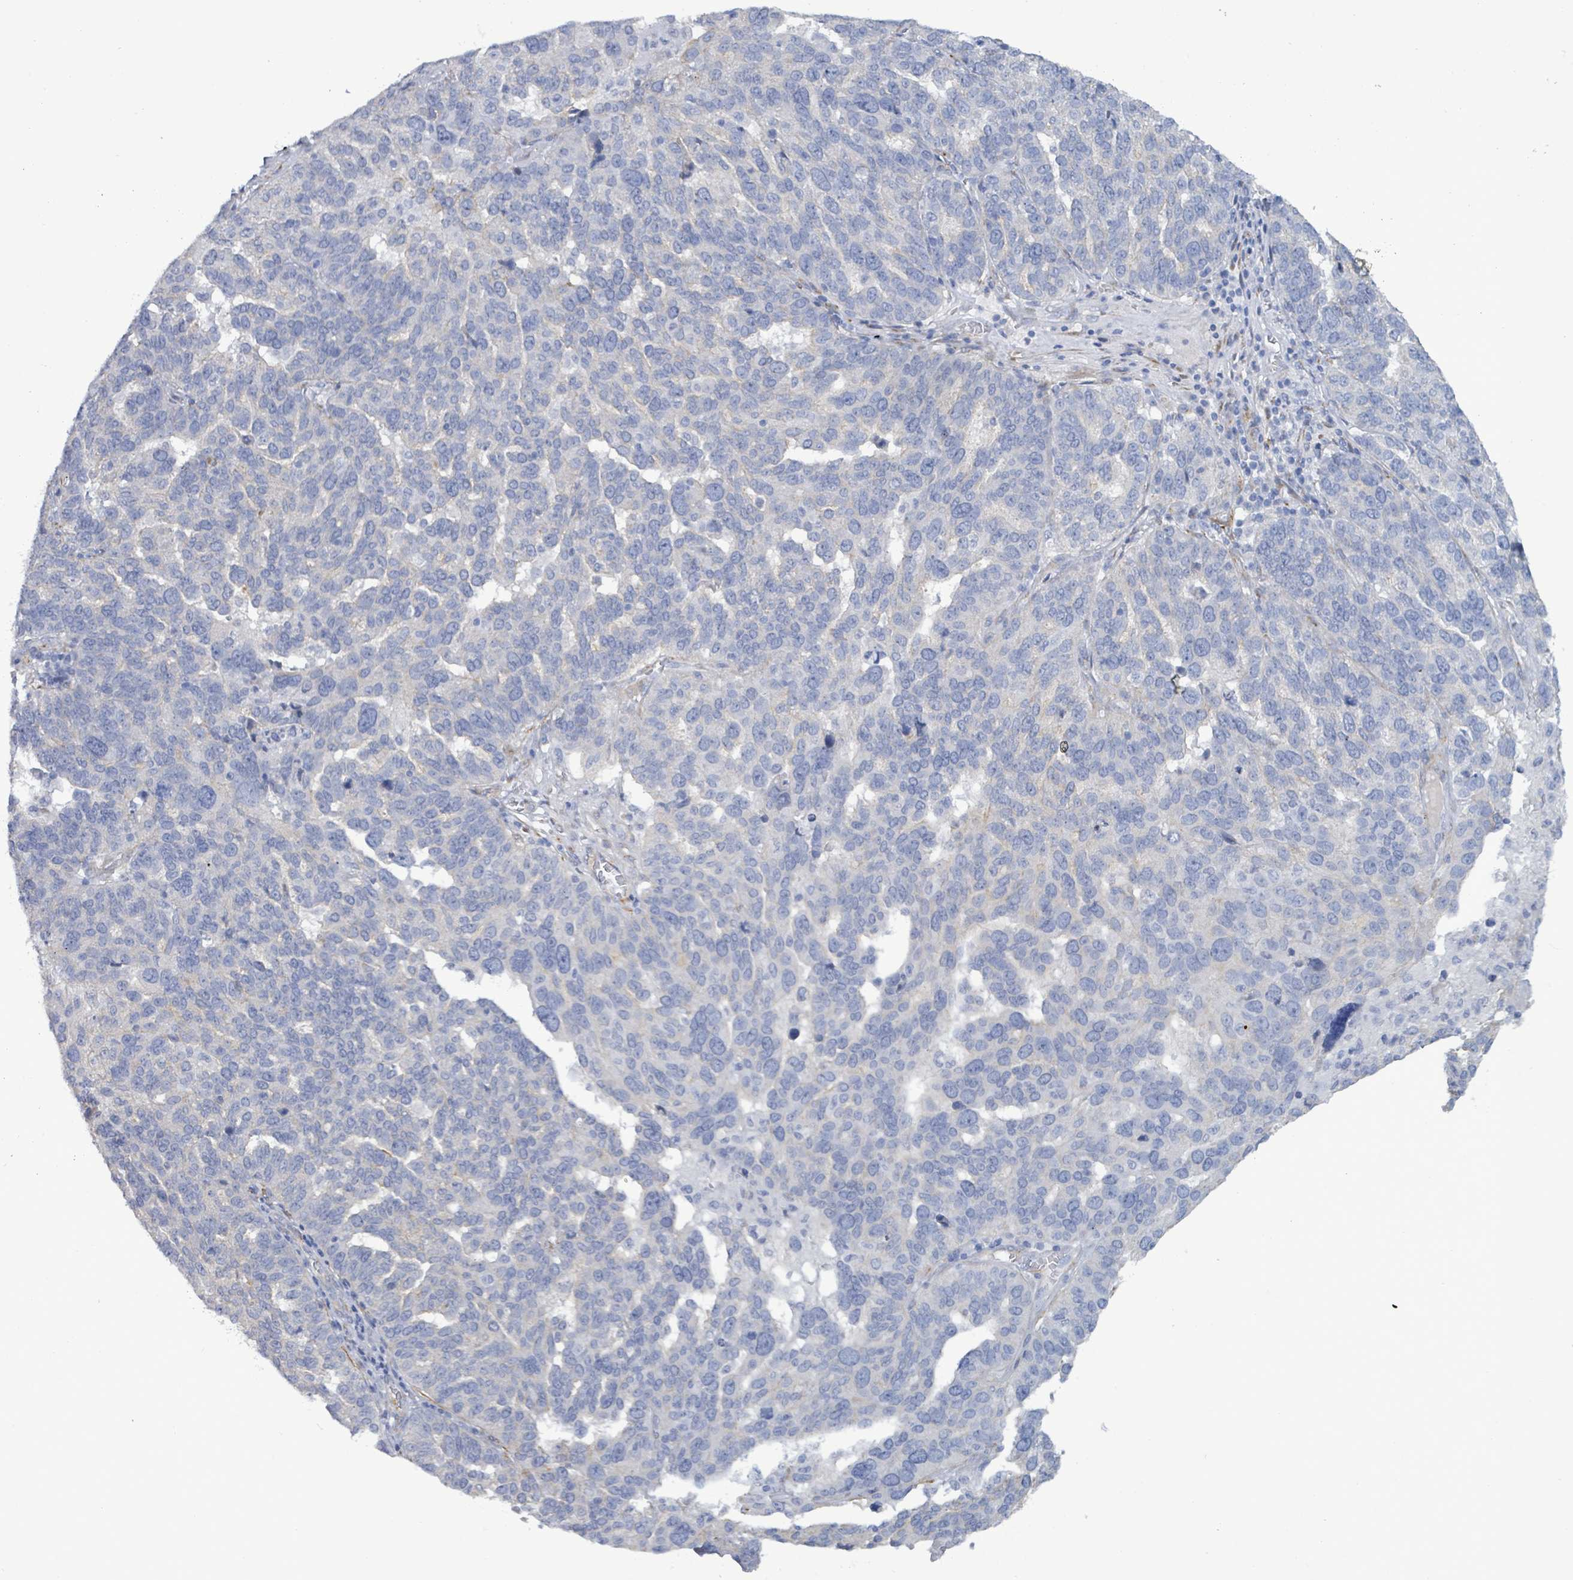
{"staining": {"intensity": "negative", "quantity": "none", "location": "none"}, "tissue": "ovarian cancer", "cell_type": "Tumor cells", "image_type": "cancer", "snomed": [{"axis": "morphology", "description": "Cystadenocarcinoma, serous, NOS"}, {"axis": "topography", "description": "Ovary"}], "caption": "Serous cystadenocarcinoma (ovarian) was stained to show a protein in brown. There is no significant staining in tumor cells. Brightfield microscopy of immunohistochemistry (IHC) stained with DAB (brown) and hematoxylin (blue), captured at high magnification.", "gene": "DMRTC1B", "patient": {"sex": "female", "age": 59}}